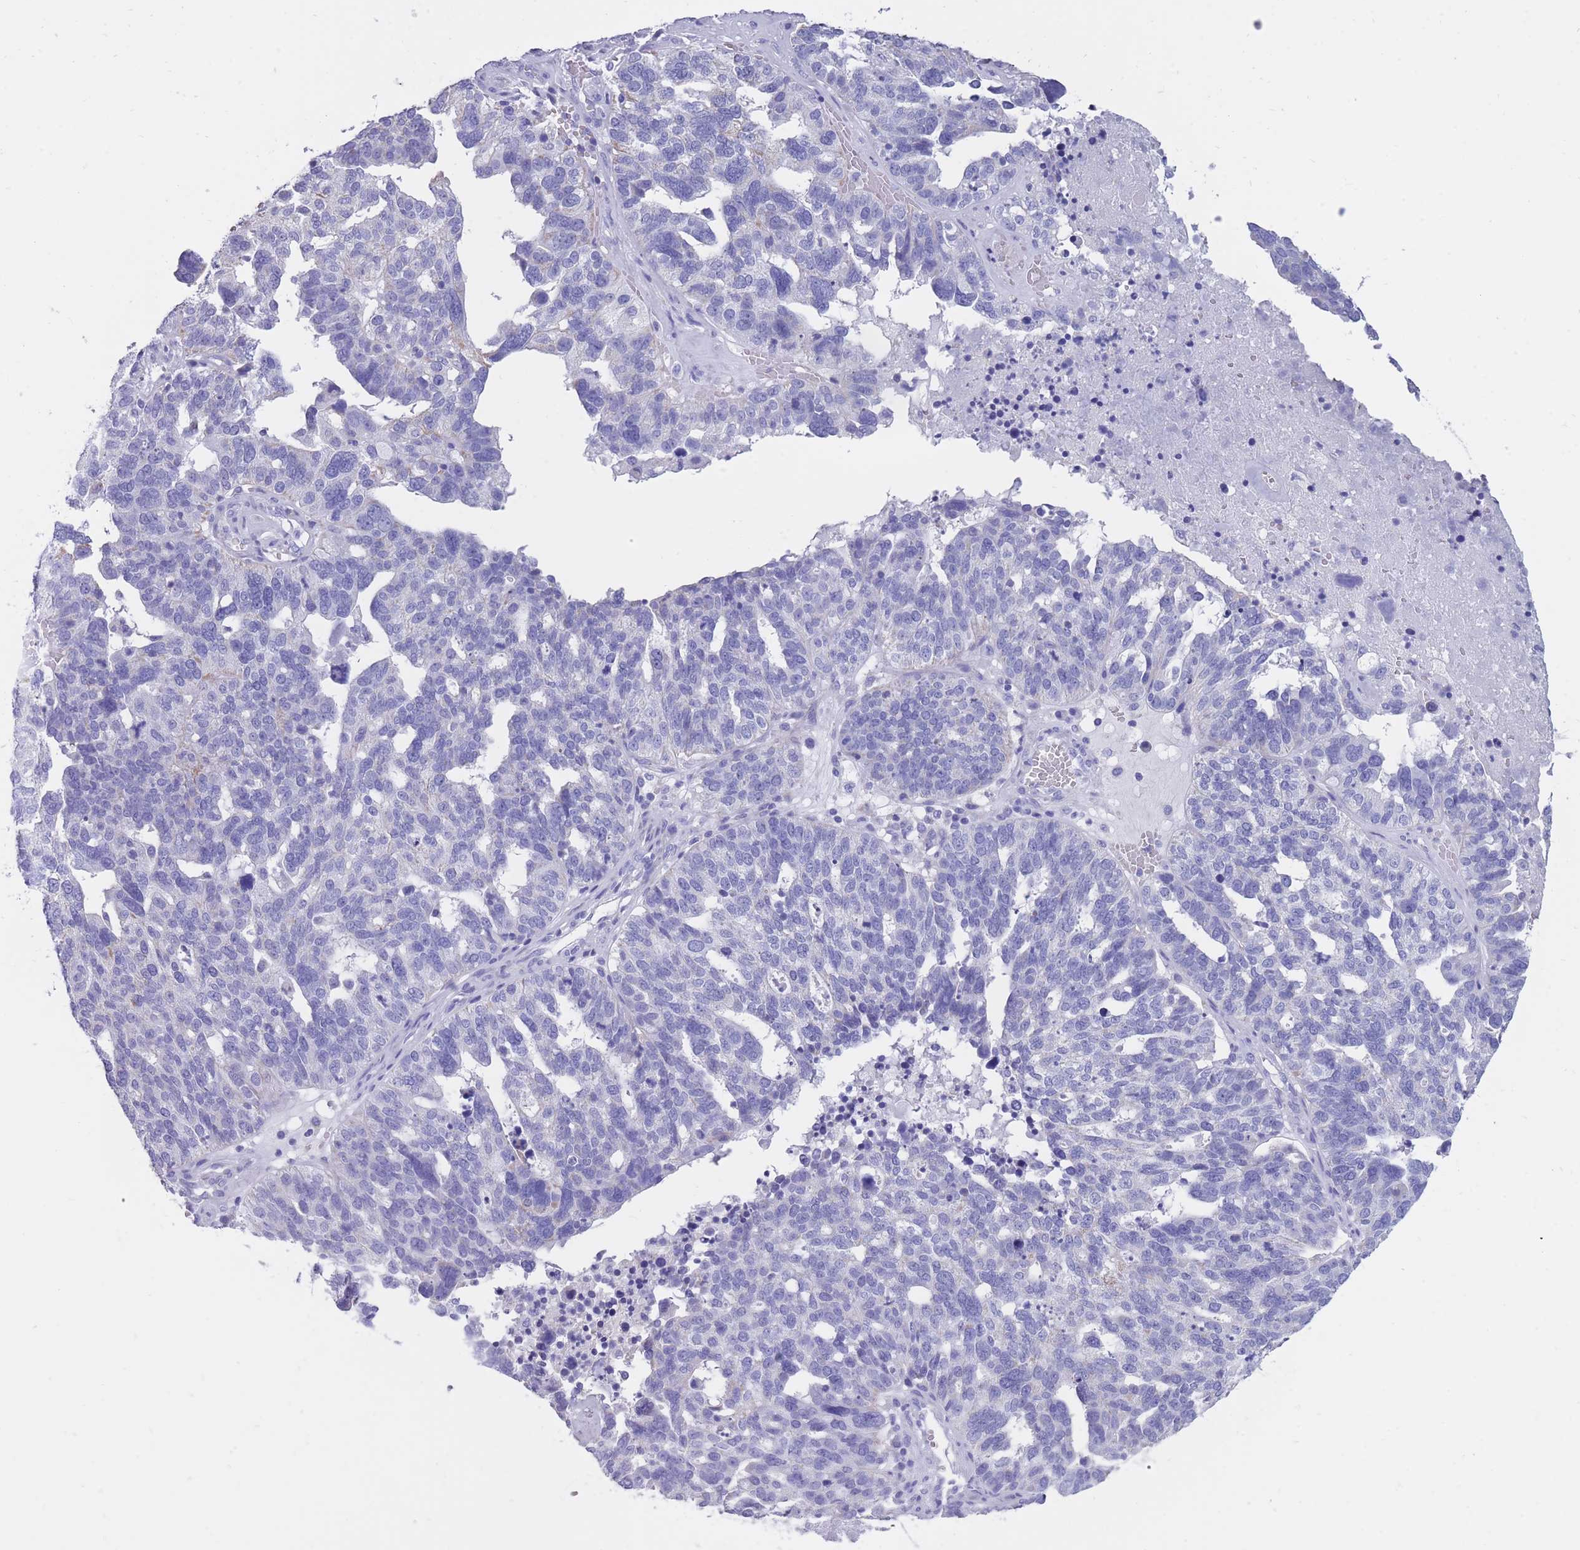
{"staining": {"intensity": "negative", "quantity": "none", "location": "none"}, "tissue": "ovarian cancer", "cell_type": "Tumor cells", "image_type": "cancer", "snomed": [{"axis": "morphology", "description": "Cystadenocarcinoma, serous, NOS"}, {"axis": "topography", "description": "Ovary"}], "caption": "Tumor cells are negative for brown protein staining in ovarian cancer (serous cystadenocarcinoma).", "gene": "INTS2", "patient": {"sex": "female", "age": 59}}